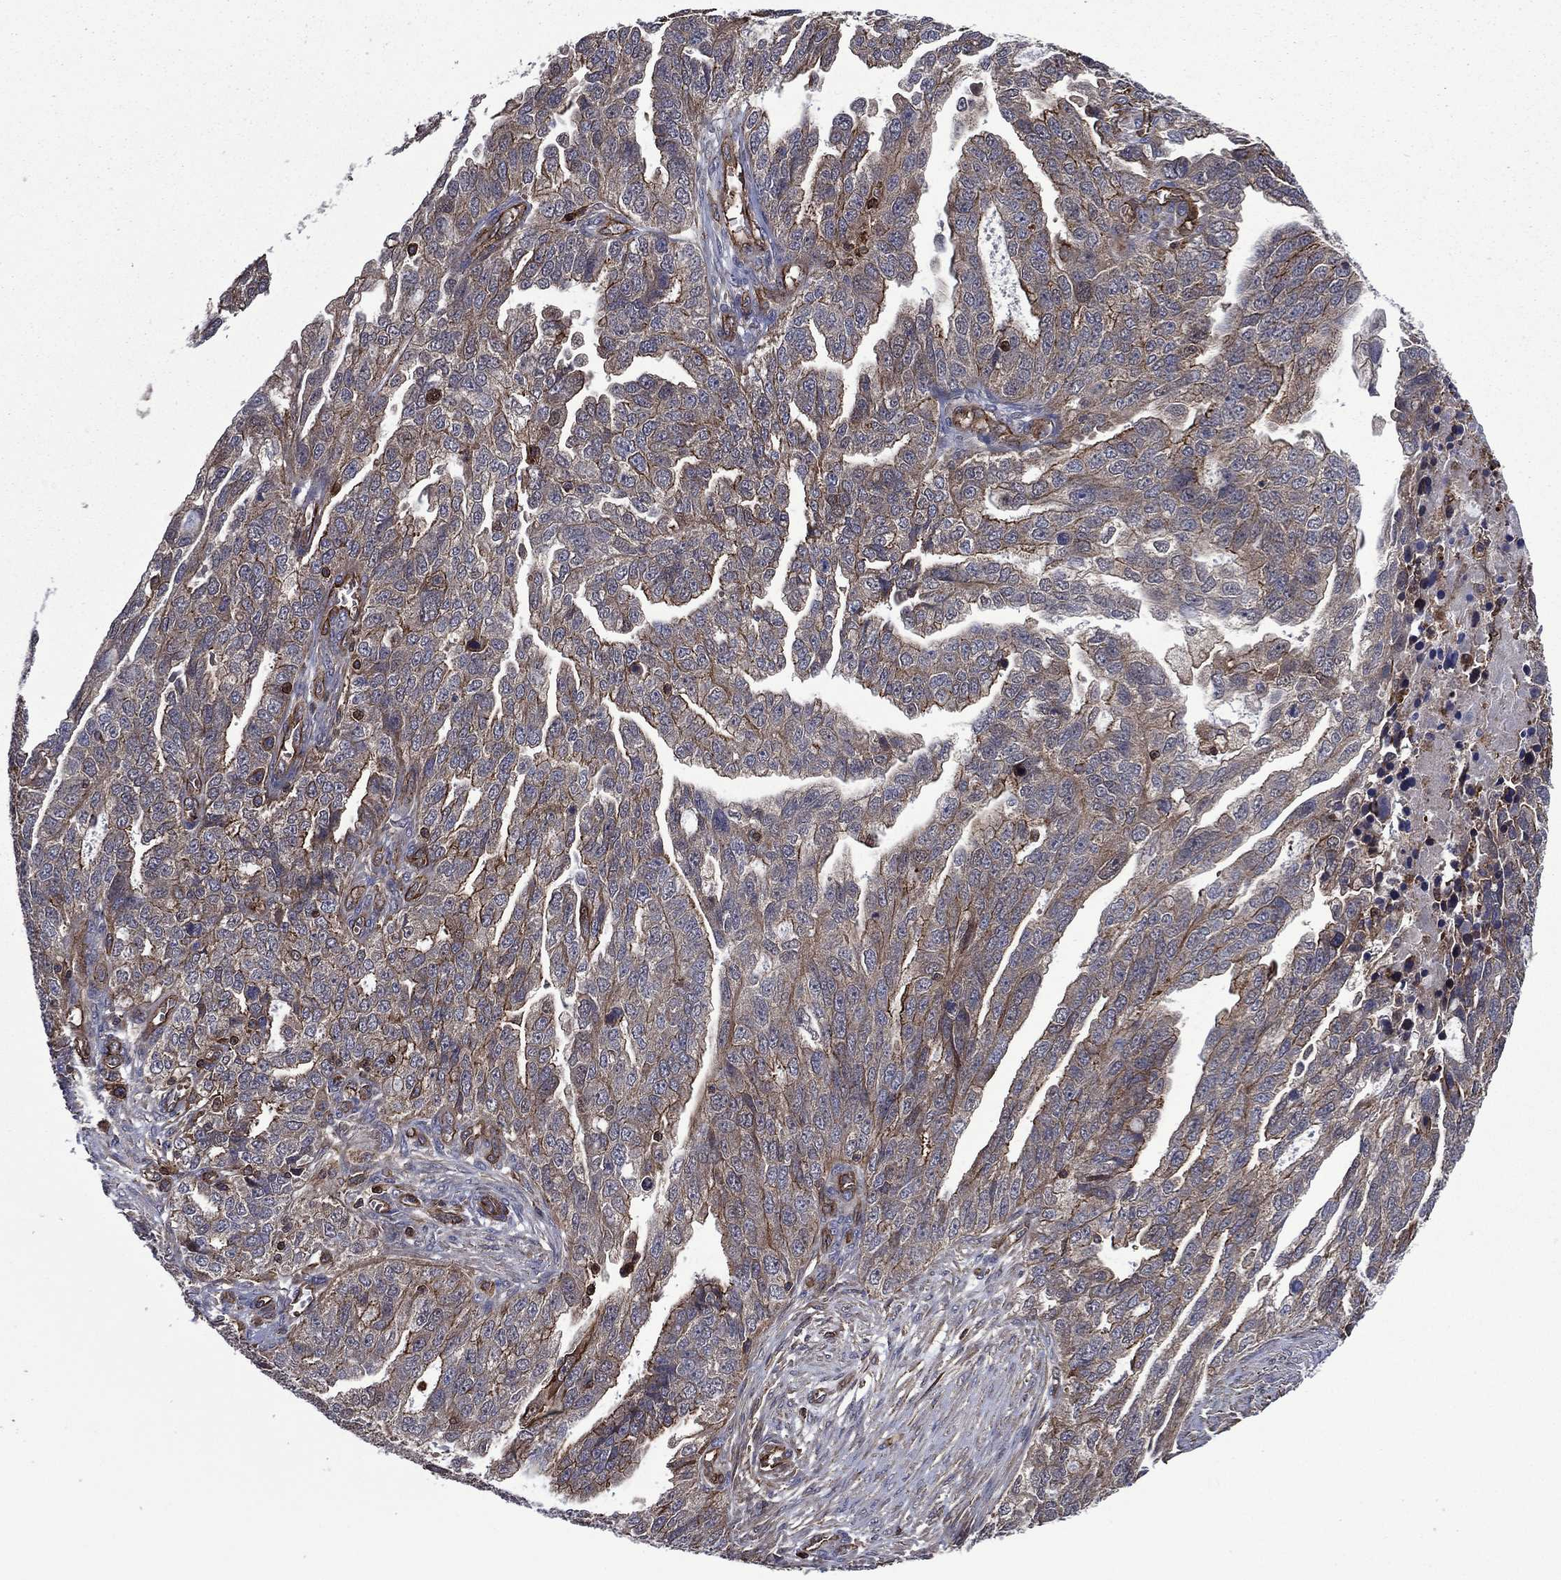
{"staining": {"intensity": "moderate", "quantity": "<25%", "location": "cytoplasmic/membranous"}, "tissue": "ovarian cancer", "cell_type": "Tumor cells", "image_type": "cancer", "snomed": [{"axis": "morphology", "description": "Cystadenocarcinoma, serous, NOS"}, {"axis": "topography", "description": "Ovary"}], "caption": "Moderate cytoplasmic/membranous staining is identified in about <25% of tumor cells in ovarian cancer (serous cystadenocarcinoma).", "gene": "PLPP3", "patient": {"sex": "female", "age": 51}}